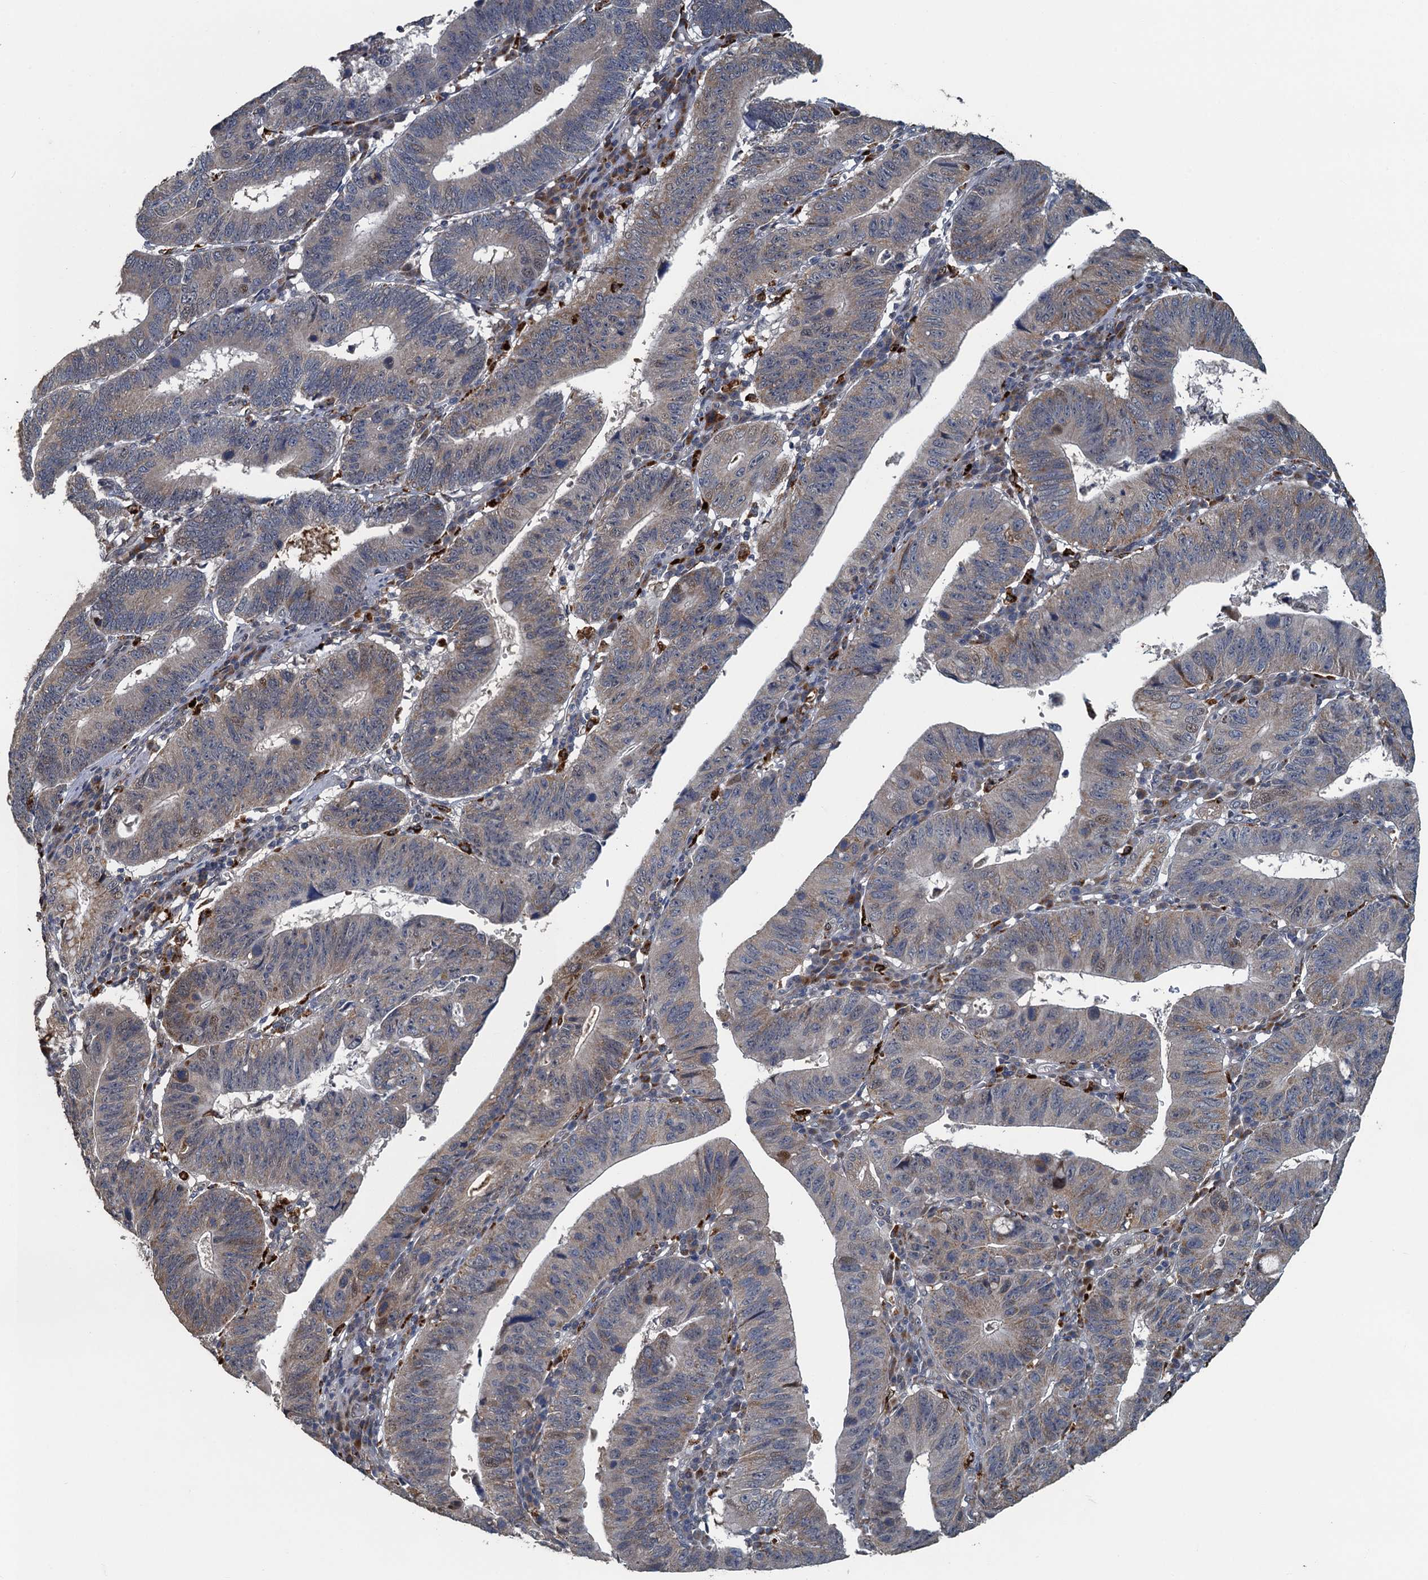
{"staining": {"intensity": "moderate", "quantity": "<25%", "location": "cytoplasmic/membranous,nuclear"}, "tissue": "stomach cancer", "cell_type": "Tumor cells", "image_type": "cancer", "snomed": [{"axis": "morphology", "description": "Adenocarcinoma, NOS"}, {"axis": "topography", "description": "Stomach"}], "caption": "Adenocarcinoma (stomach) stained for a protein reveals moderate cytoplasmic/membranous and nuclear positivity in tumor cells.", "gene": "AGRN", "patient": {"sex": "male", "age": 59}}